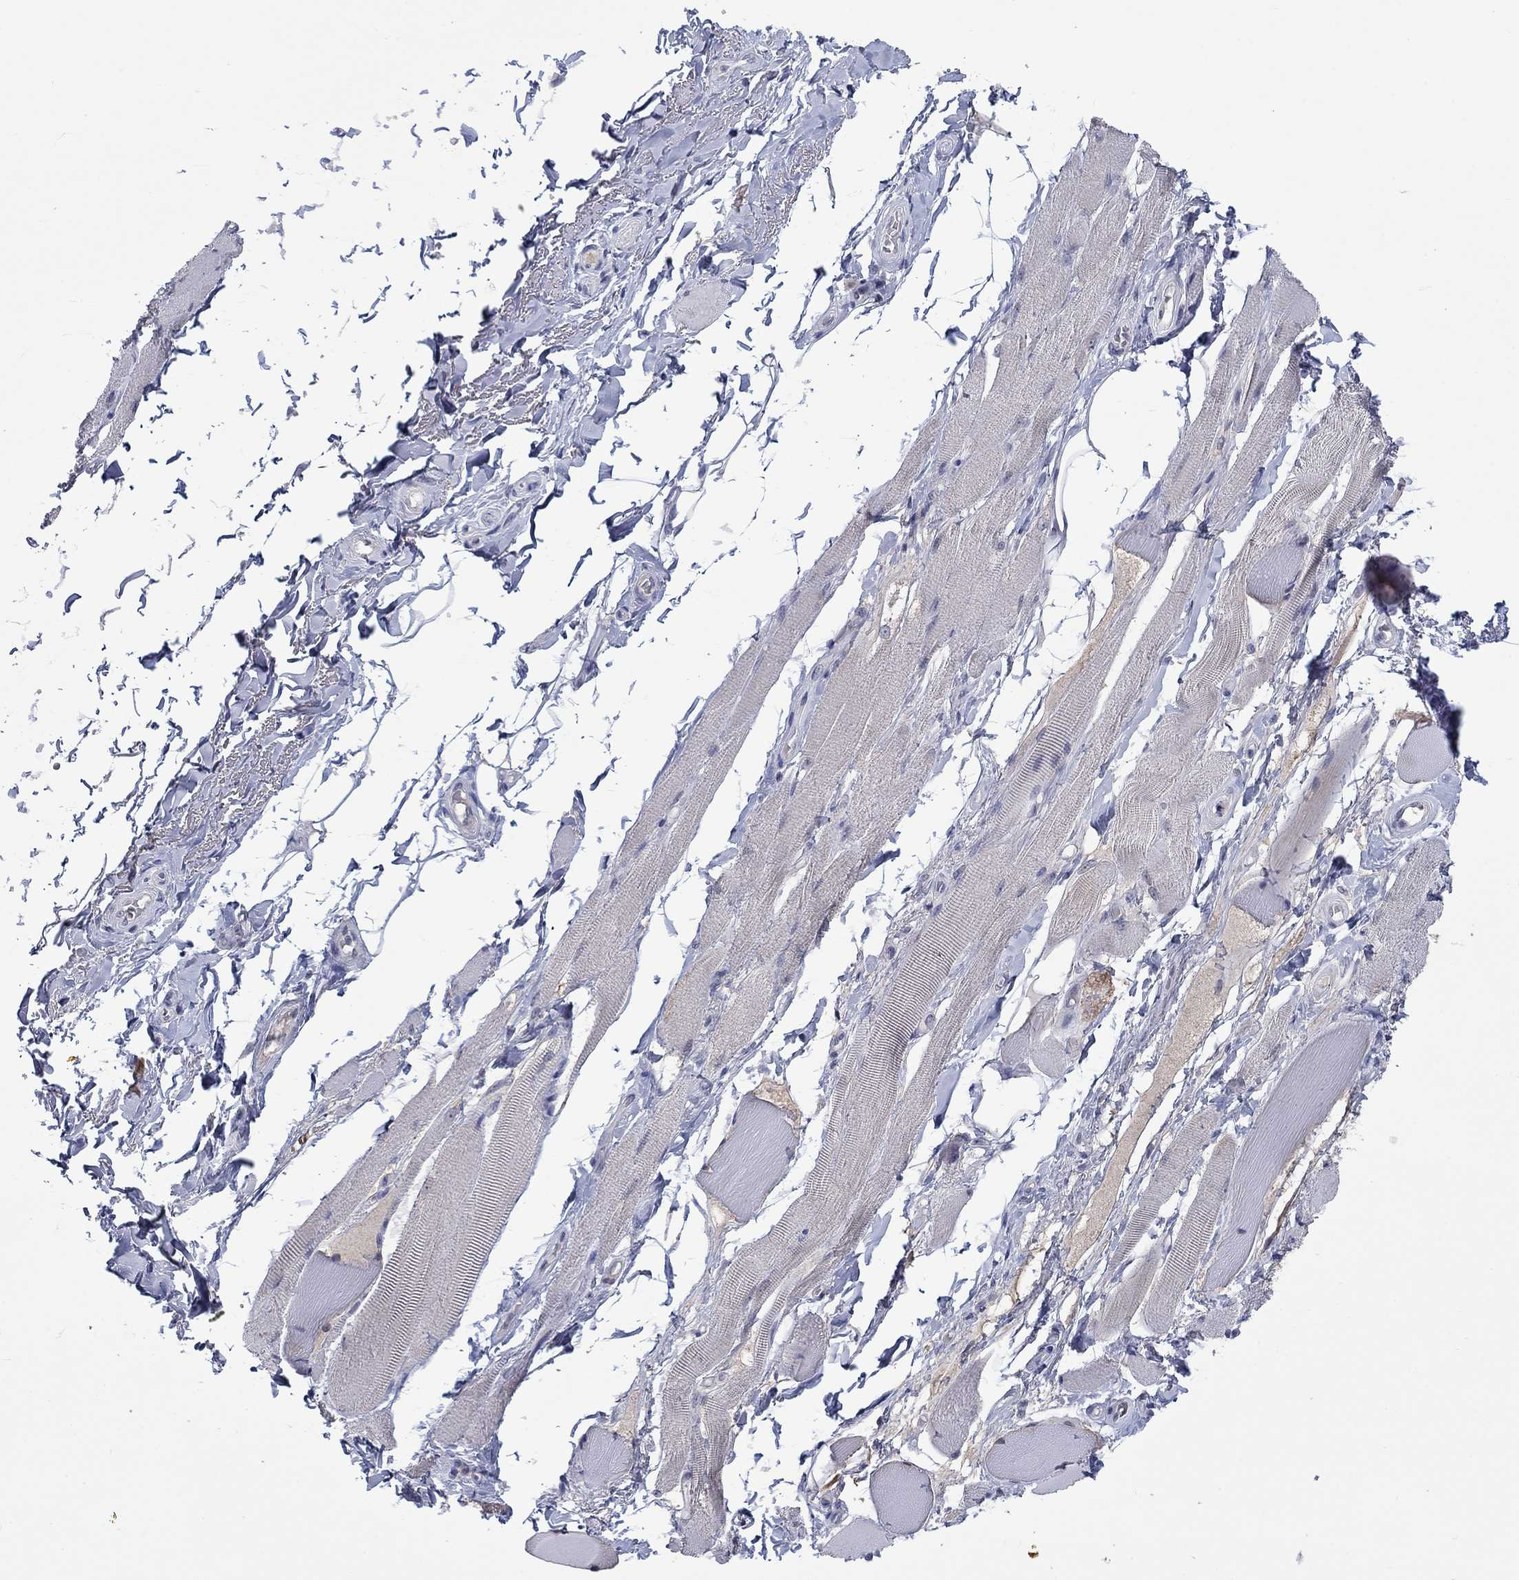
{"staining": {"intensity": "negative", "quantity": "none", "location": "none"}, "tissue": "soft tissue", "cell_type": "Fibroblasts", "image_type": "normal", "snomed": [{"axis": "morphology", "description": "Normal tissue, NOS"}, {"axis": "topography", "description": "Anal"}, {"axis": "topography", "description": "Peripheral nerve tissue"}], "caption": "Immunohistochemistry (IHC) image of unremarkable soft tissue: soft tissue stained with DAB (3,3'-diaminobenzidine) displays no significant protein staining in fibroblasts. (DAB (3,3'-diaminobenzidine) IHC with hematoxylin counter stain).", "gene": "NSMF", "patient": {"sex": "male", "age": 53}}